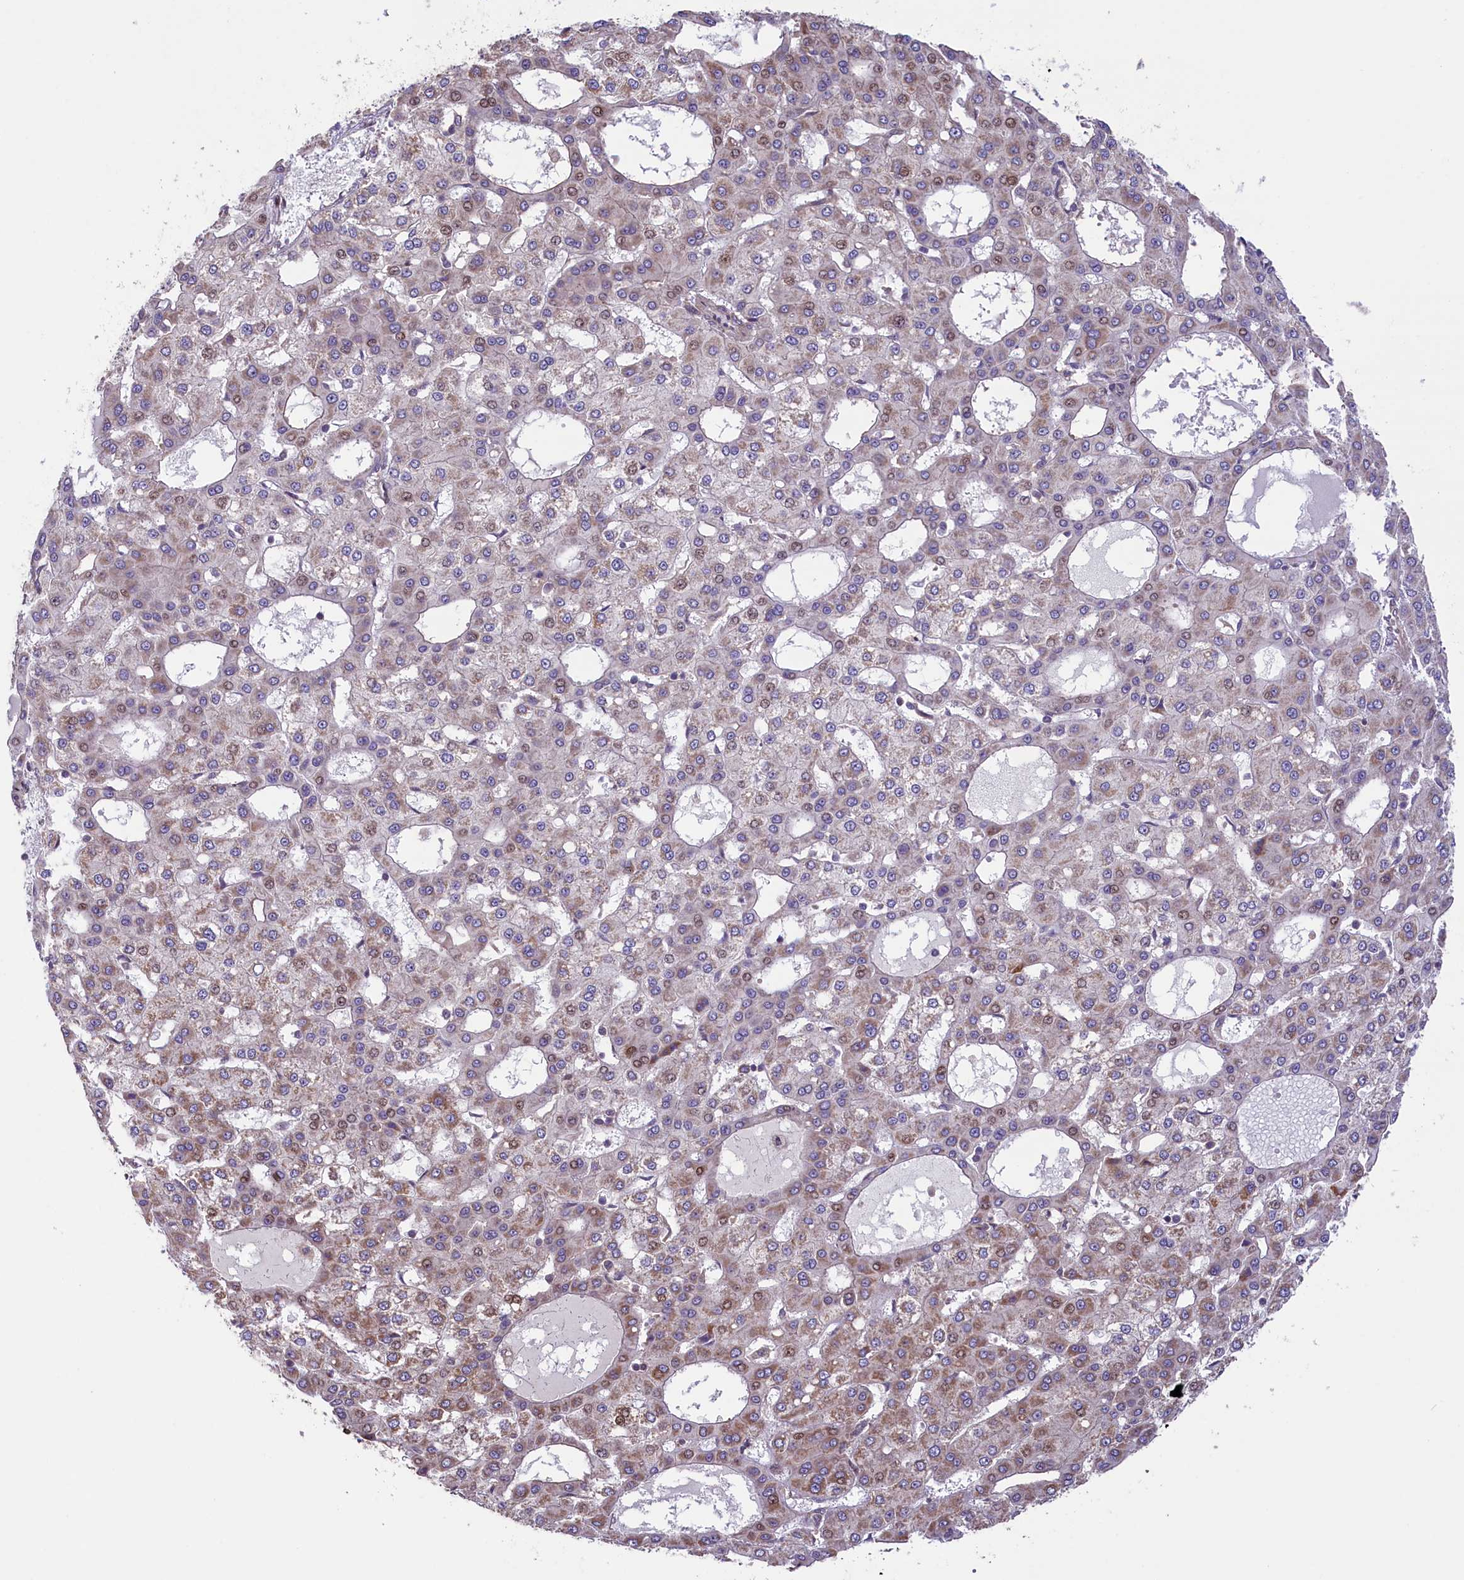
{"staining": {"intensity": "moderate", "quantity": "<25%", "location": "cytoplasmic/membranous,nuclear"}, "tissue": "liver cancer", "cell_type": "Tumor cells", "image_type": "cancer", "snomed": [{"axis": "morphology", "description": "Carcinoma, Hepatocellular, NOS"}, {"axis": "topography", "description": "Liver"}], "caption": "The immunohistochemical stain highlights moderate cytoplasmic/membranous and nuclear positivity in tumor cells of hepatocellular carcinoma (liver) tissue. (Stains: DAB in brown, nuclei in blue, Microscopy: brightfield microscopy at high magnification).", "gene": "RIC8A", "patient": {"sex": "male", "age": 47}}